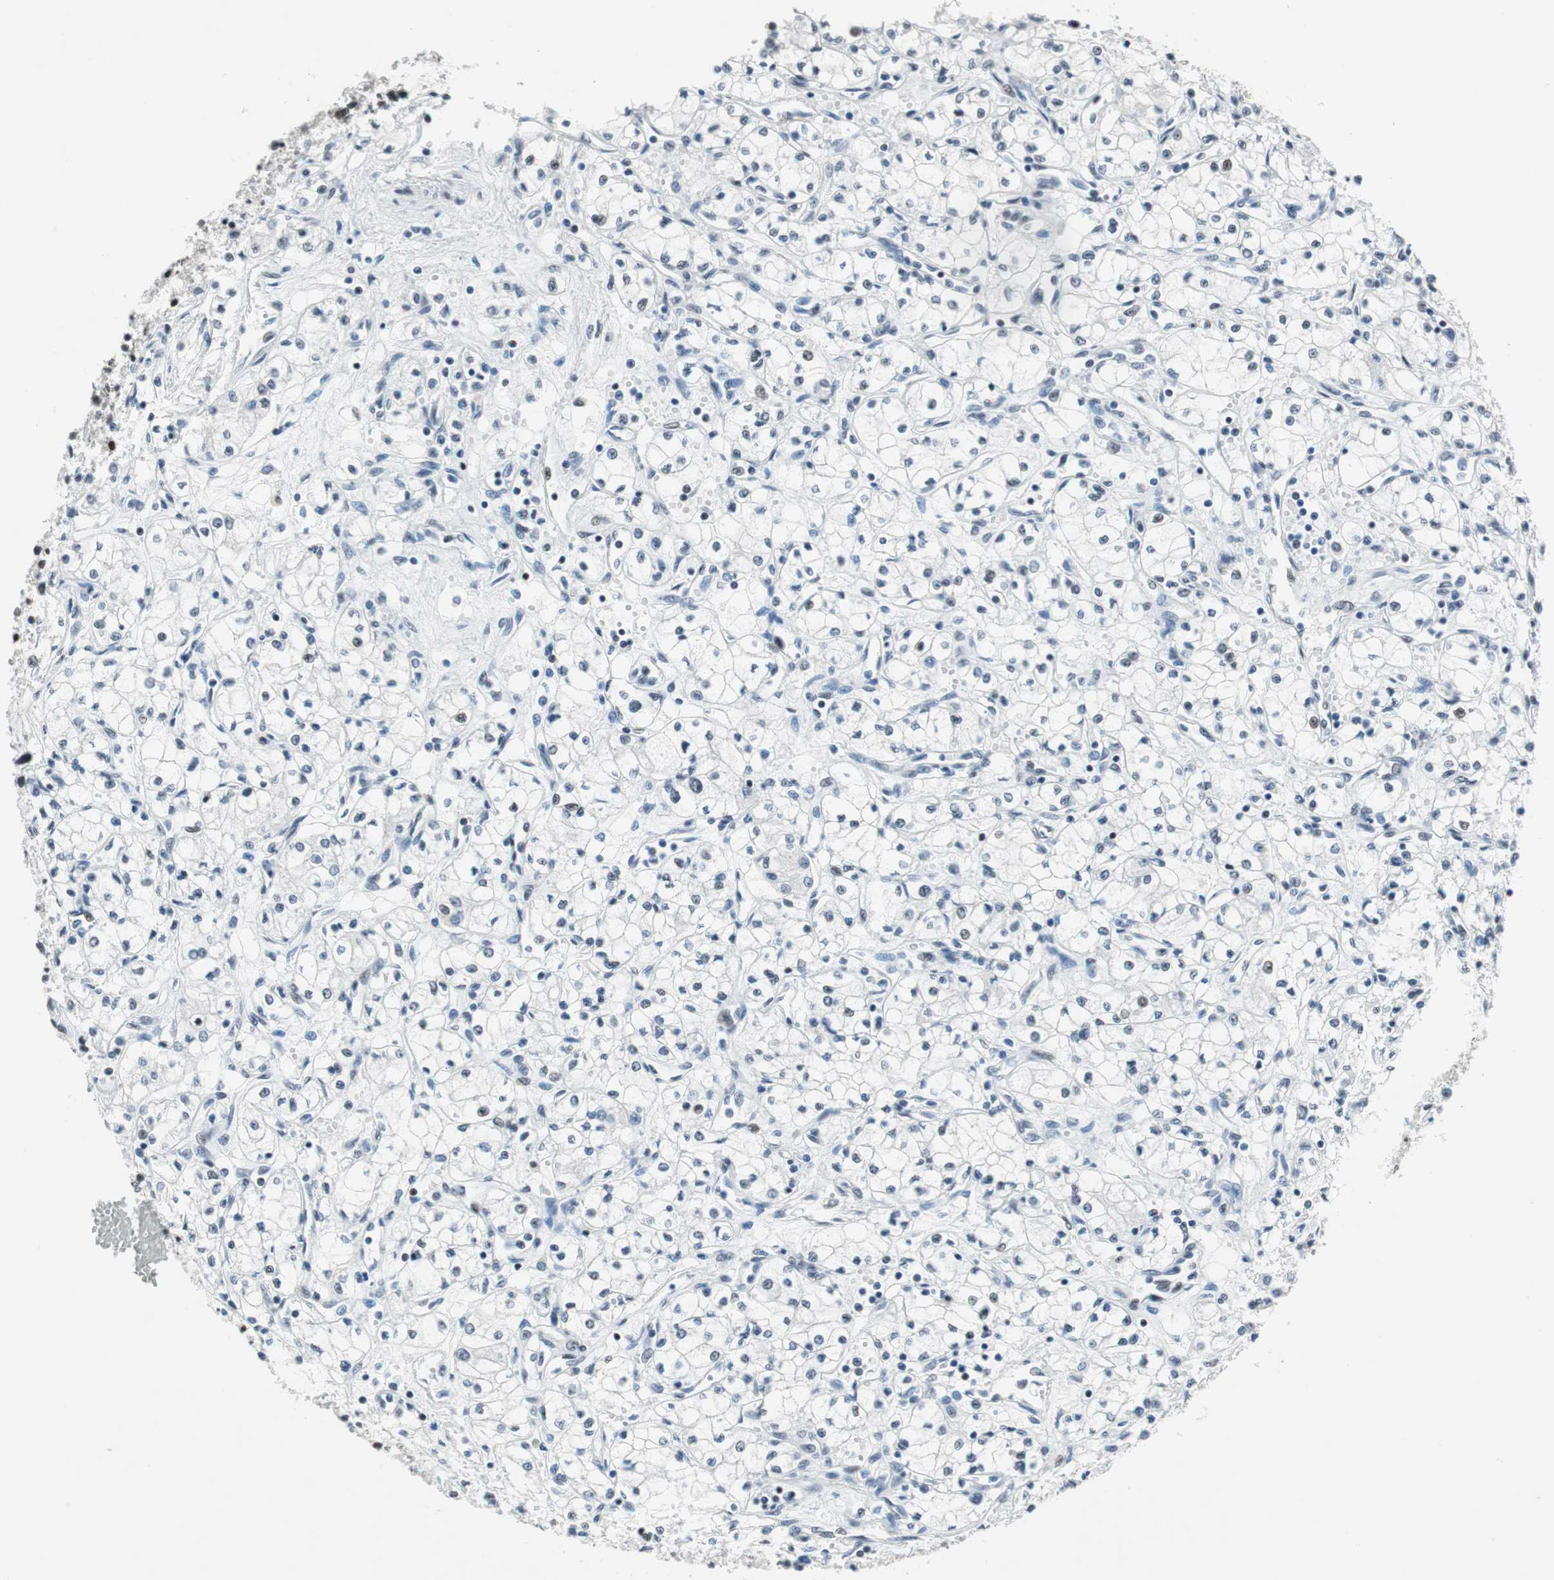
{"staining": {"intensity": "weak", "quantity": "<25%", "location": "nuclear"}, "tissue": "renal cancer", "cell_type": "Tumor cells", "image_type": "cancer", "snomed": [{"axis": "morphology", "description": "Normal tissue, NOS"}, {"axis": "morphology", "description": "Adenocarcinoma, NOS"}, {"axis": "topography", "description": "Kidney"}], "caption": "Photomicrograph shows no protein staining in tumor cells of renal cancer (adenocarcinoma) tissue.", "gene": "HDAC3", "patient": {"sex": "male", "age": 59}}